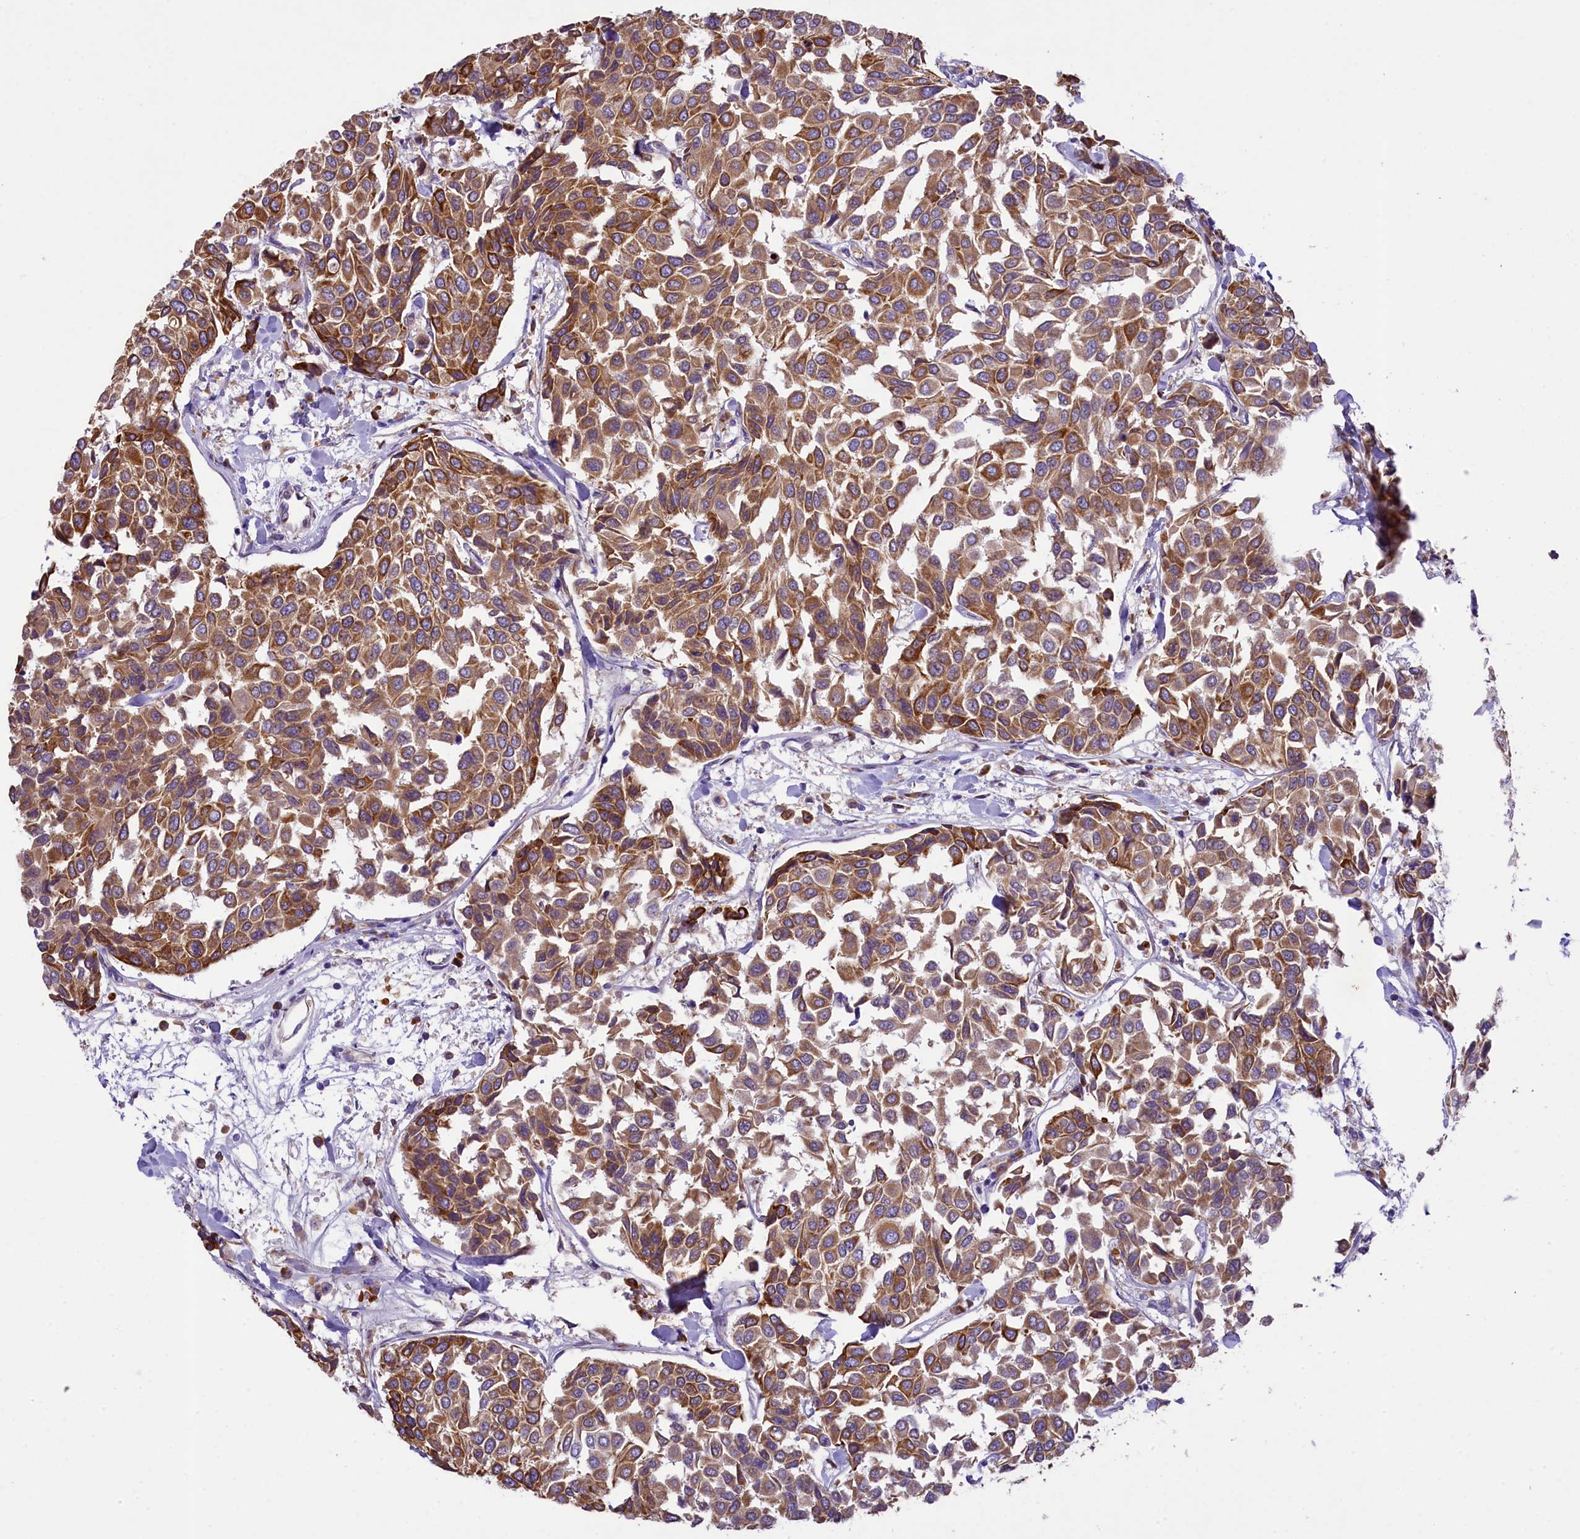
{"staining": {"intensity": "strong", "quantity": ">75%", "location": "cytoplasmic/membranous"}, "tissue": "breast cancer", "cell_type": "Tumor cells", "image_type": "cancer", "snomed": [{"axis": "morphology", "description": "Duct carcinoma"}, {"axis": "topography", "description": "Breast"}], "caption": "Immunohistochemical staining of human breast cancer exhibits strong cytoplasmic/membranous protein expression in approximately >75% of tumor cells. The staining was performed using DAB, with brown indicating positive protein expression. Nuclei are stained blue with hematoxylin.", "gene": "LARP4", "patient": {"sex": "female", "age": 55}}